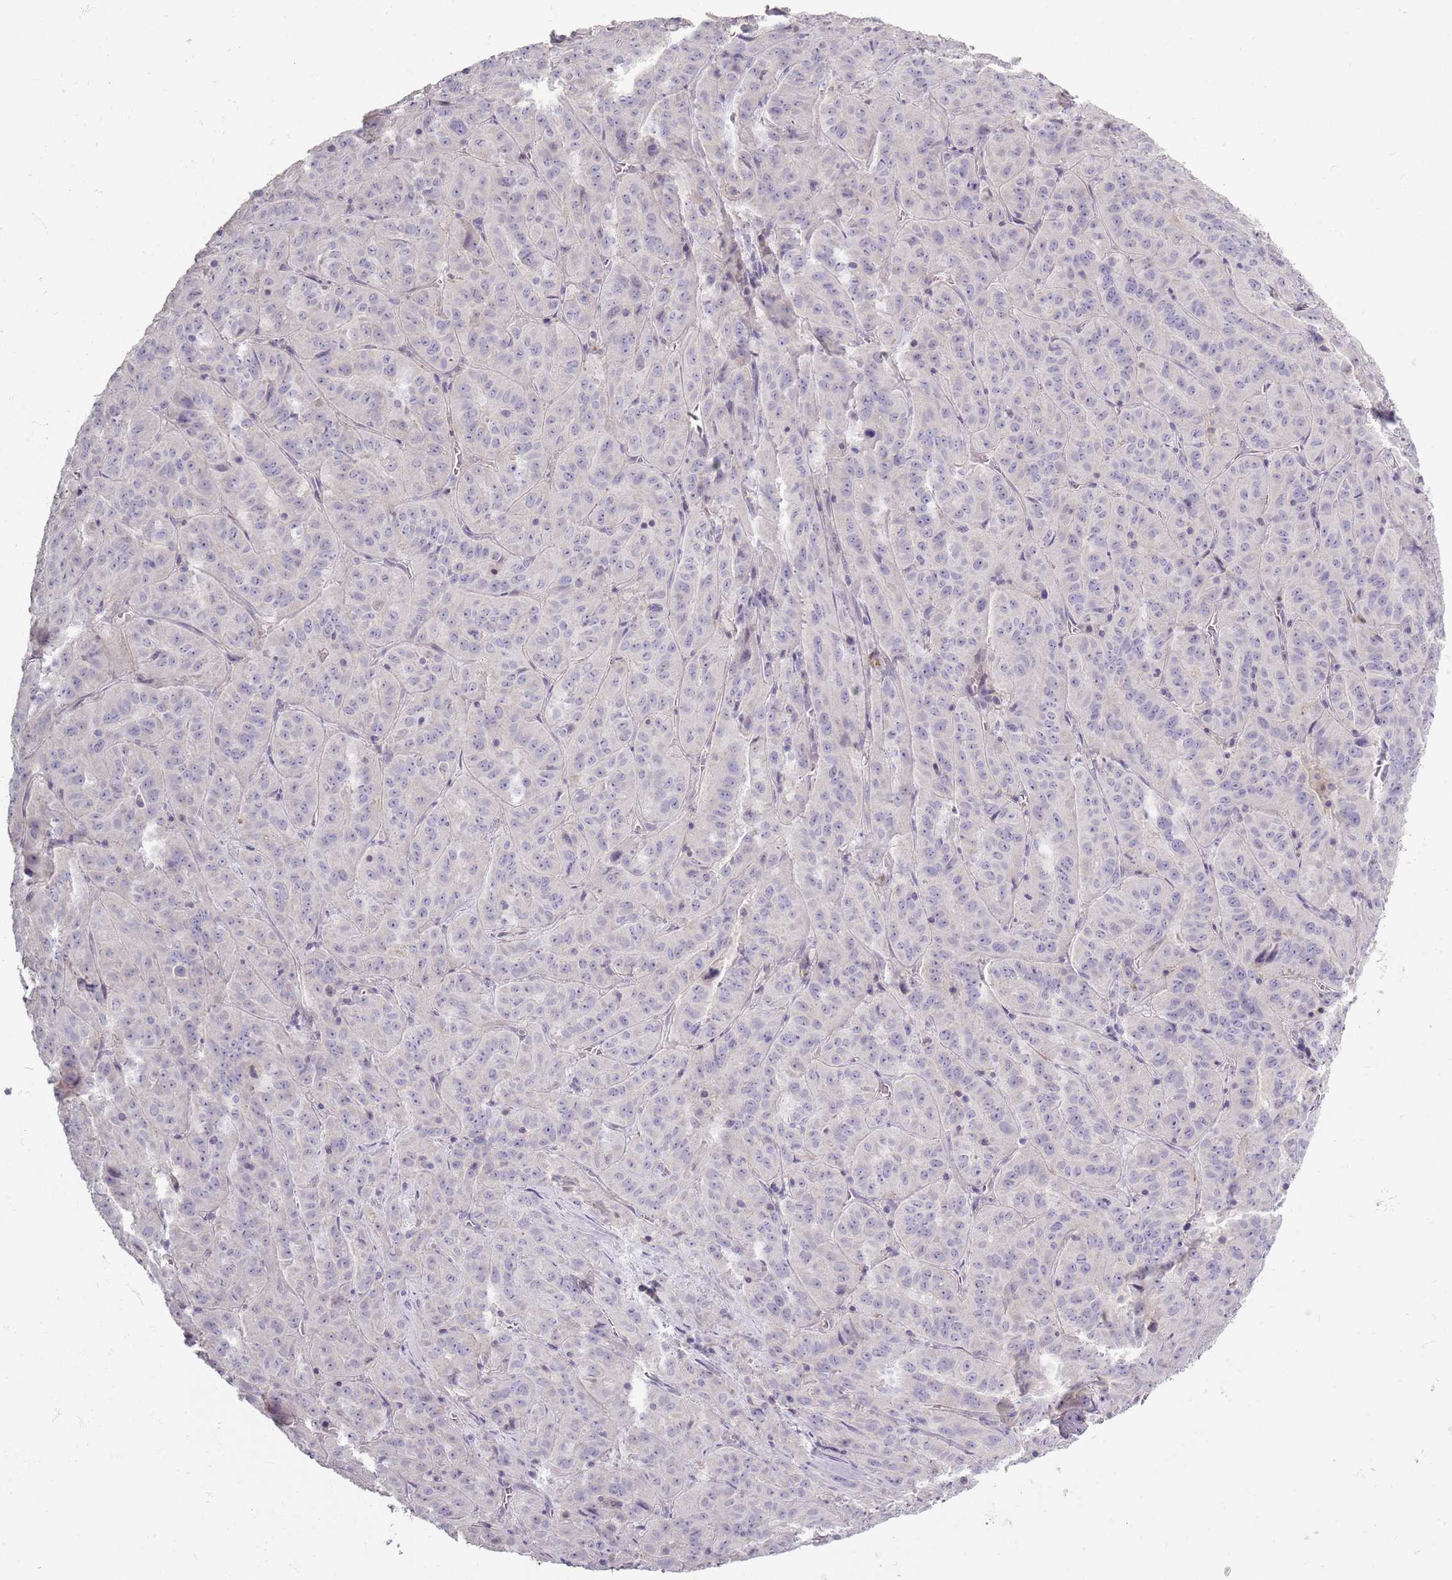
{"staining": {"intensity": "negative", "quantity": "none", "location": "none"}, "tissue": "pancreatic cancer", "cell_type": "Tumor cells", "image_type": "cancer", "snomed": [{"axis": "morphology", "description": "Adenocarcinoma, NOS"}, {"axis": "topography", "description": "Pancreas"}], "caption": "Tumor cells are negative for protein expression in human adenocarcinoma (pancreatic).", "gene": "SYNGR3", "patient": {"sex": "male", "age": 63}}